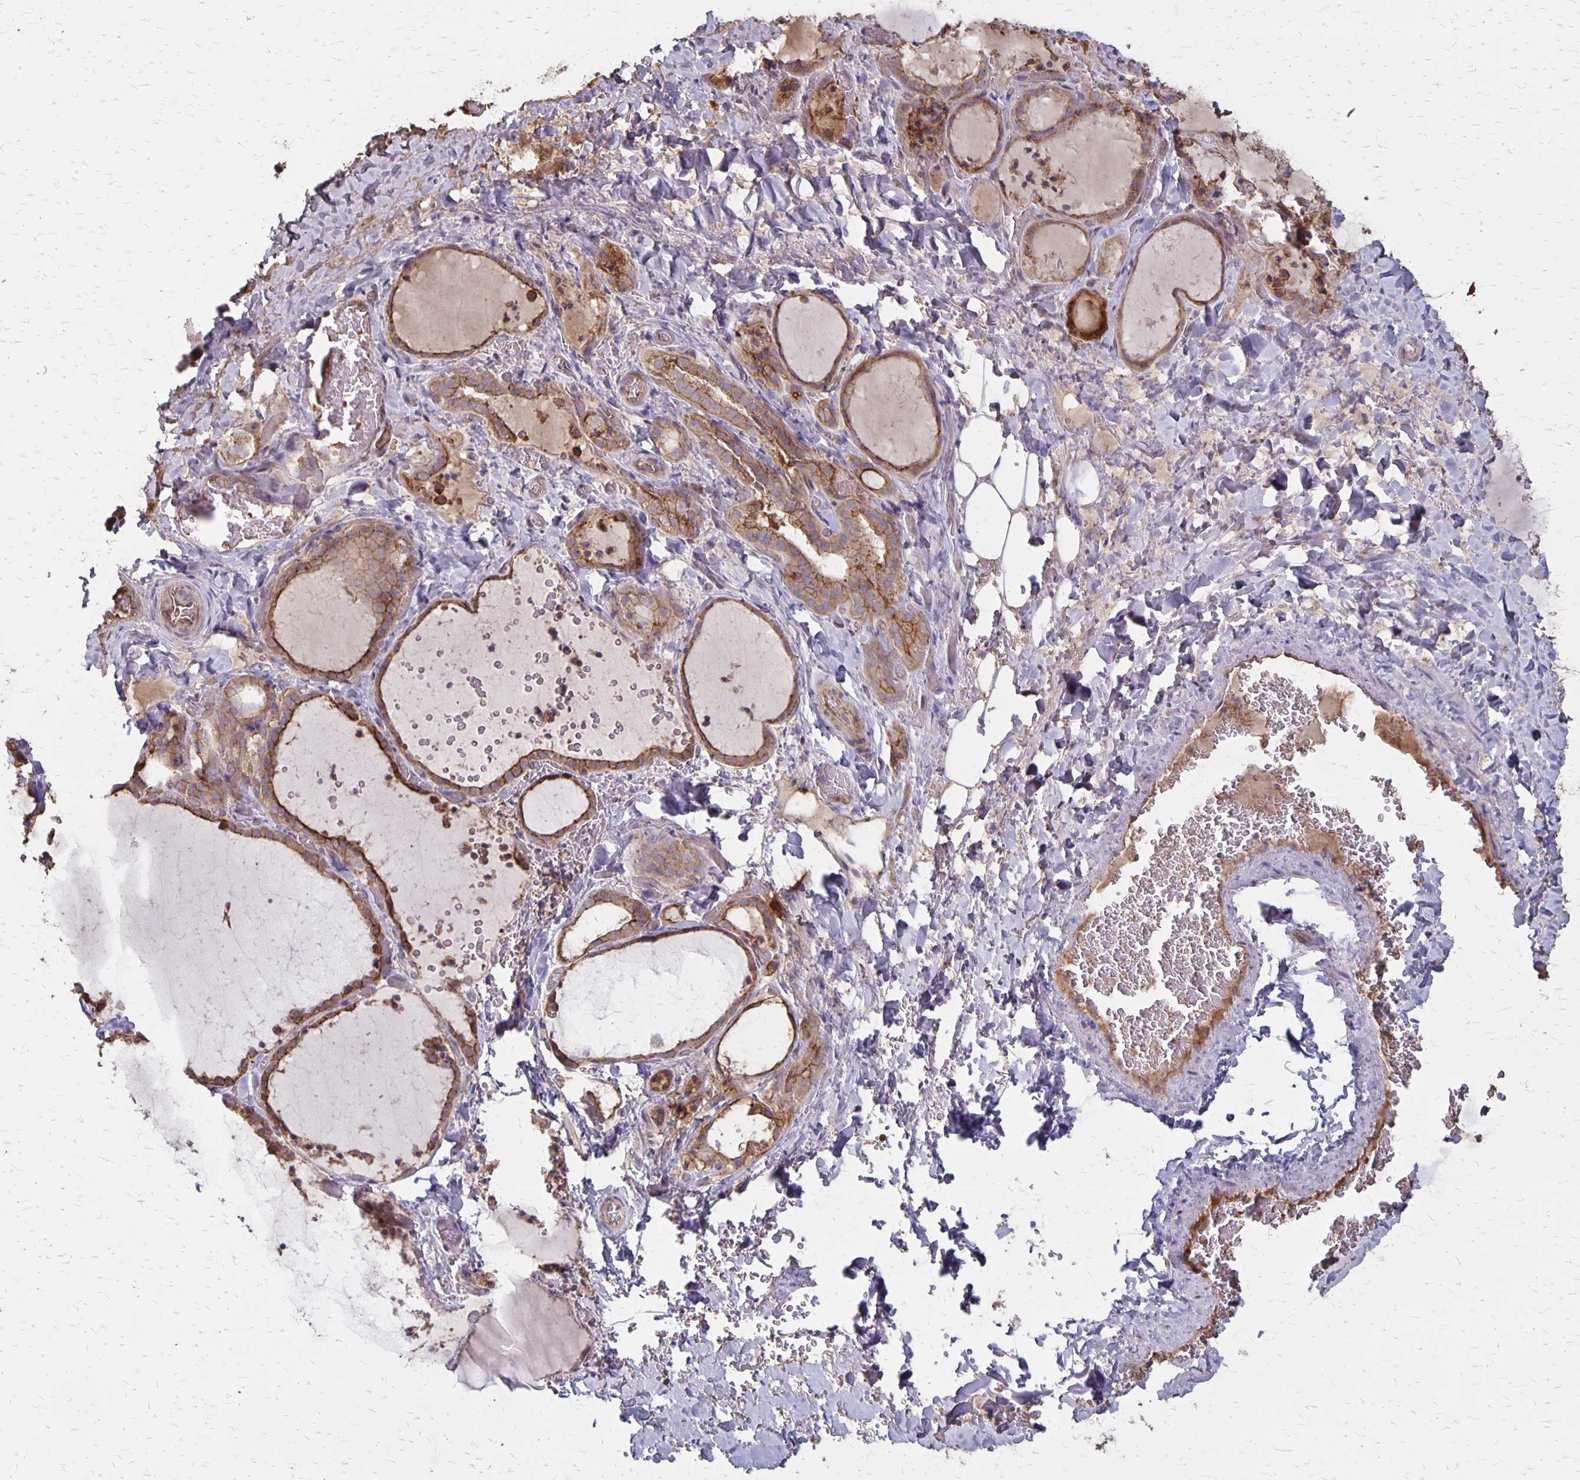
{"staining": {"intensity": "moderate", "quantity": ">75%", "location": "cytoplasmic/membranous"}, "tissue": "thyroid gland", "cell_type": "Glandular cells", "image_type": "normal", "snomed": [{"axis": "morphology", "description": "Normal tissue, NOS"}, {"axis": "topography", "description": "Thyroid gland"}], "caption": "Unremarkable thyroid gland demonstrates moderate cytoplasmic/membranous staining in about >75% of glandular cells, visualized by immunohistochemistry. The protein of interest is shown in brown color, while the nuclei are stained blue.", "gene": "PROM2", "patient": {"sex": "female", "age": 22}}